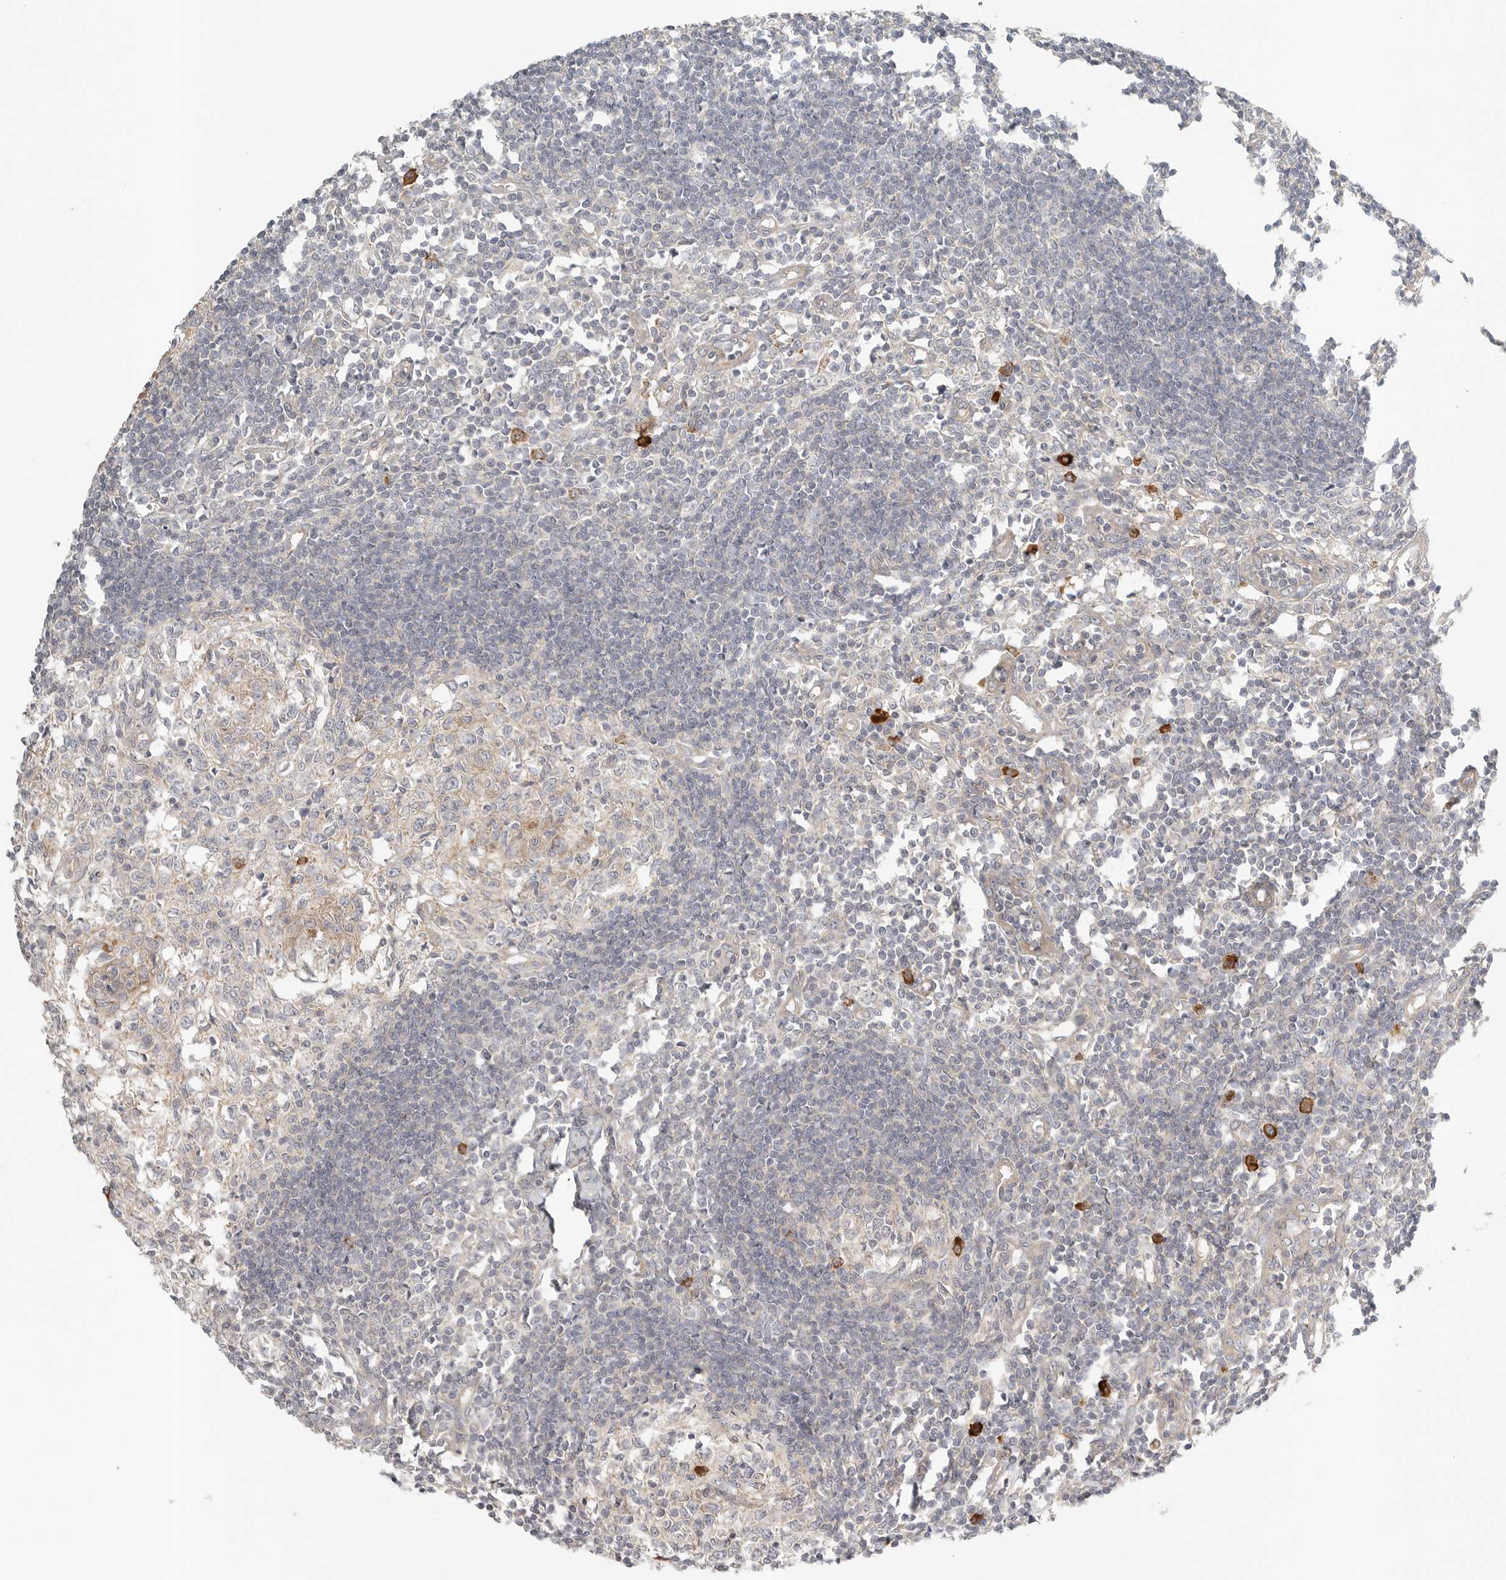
{"staining": {"intensity": "weak", "quantity": "<25%", "location": "cytoplasmic/membranous"}, "tissue": "lymph node", "cell_type": "Germinal center cells", "image_type": "normal", "snomed": [{"axis": "morphology", "description": "Normal tissue, NOS"}, {"axis": "morphology", "description": "Malignant melanoma, Metastatic site"}, {"axis": "topography", "description": "Lymph node"}], "caption": "This is a micrograph of IHC staining of unremarkable lymph node, which shows no expression in germinal center cells.", "gene": "SLC25A36", "patient": {"sex": "male", "age": 41}}